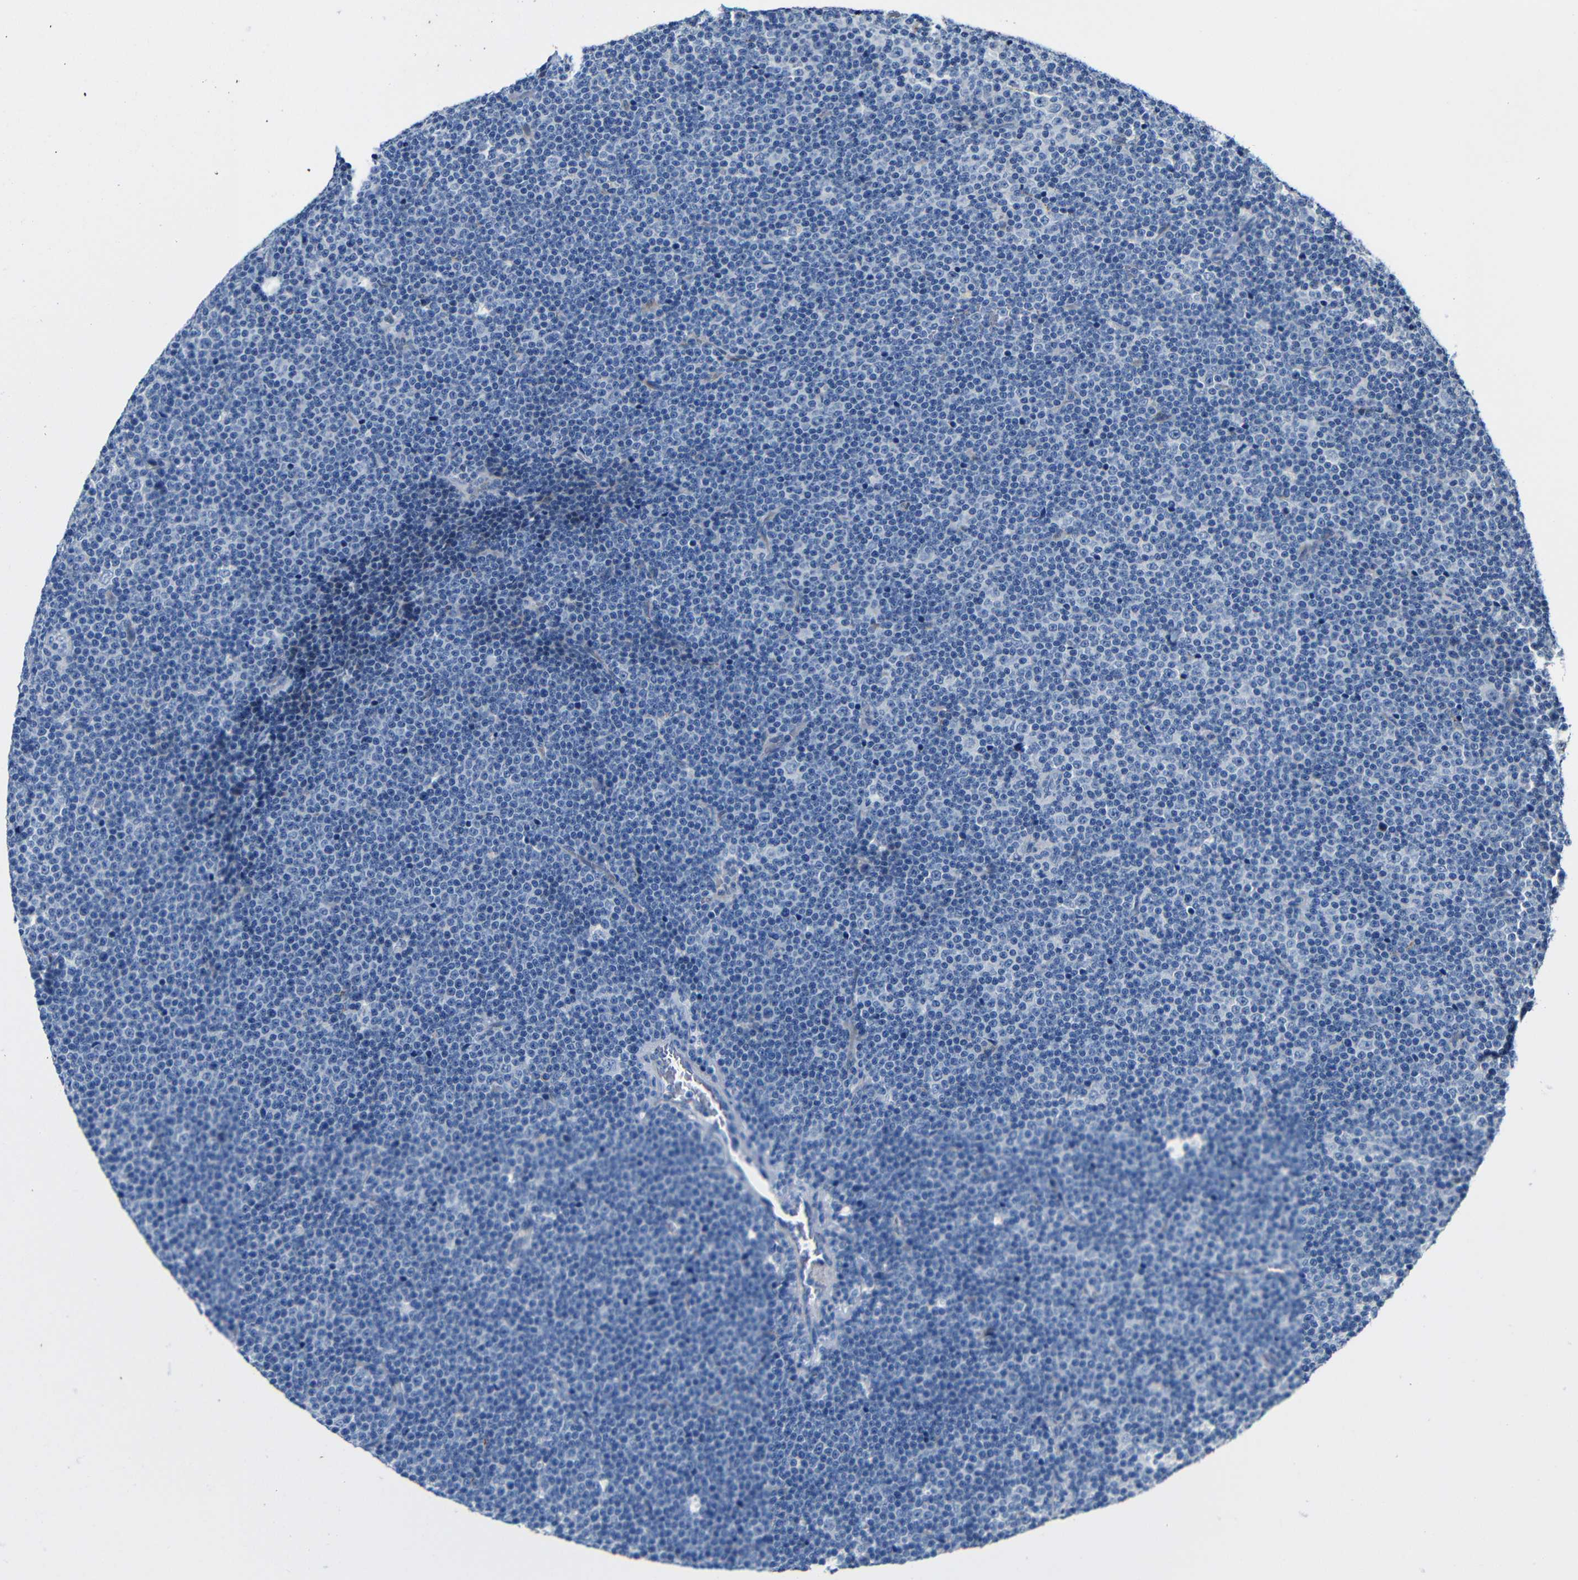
{"staining": {"intensity": "negative", "quantity": "none", "location": "none"}, "tissue": "lymphoma", "cell_type": "Tumor cells", "image_type": "cancer", "snomed": [{"axis": "morphology", "description": "Malignant lymphoma, non-Hodgkin's type, Low grade"}, {"axis": "topography", "description": "Lymph node"}], "caption": "Tumor cells show no significant protein expression in lymphoma.", "gene": "ACKR2", "patient": {"sex": "female", "age": 67}}